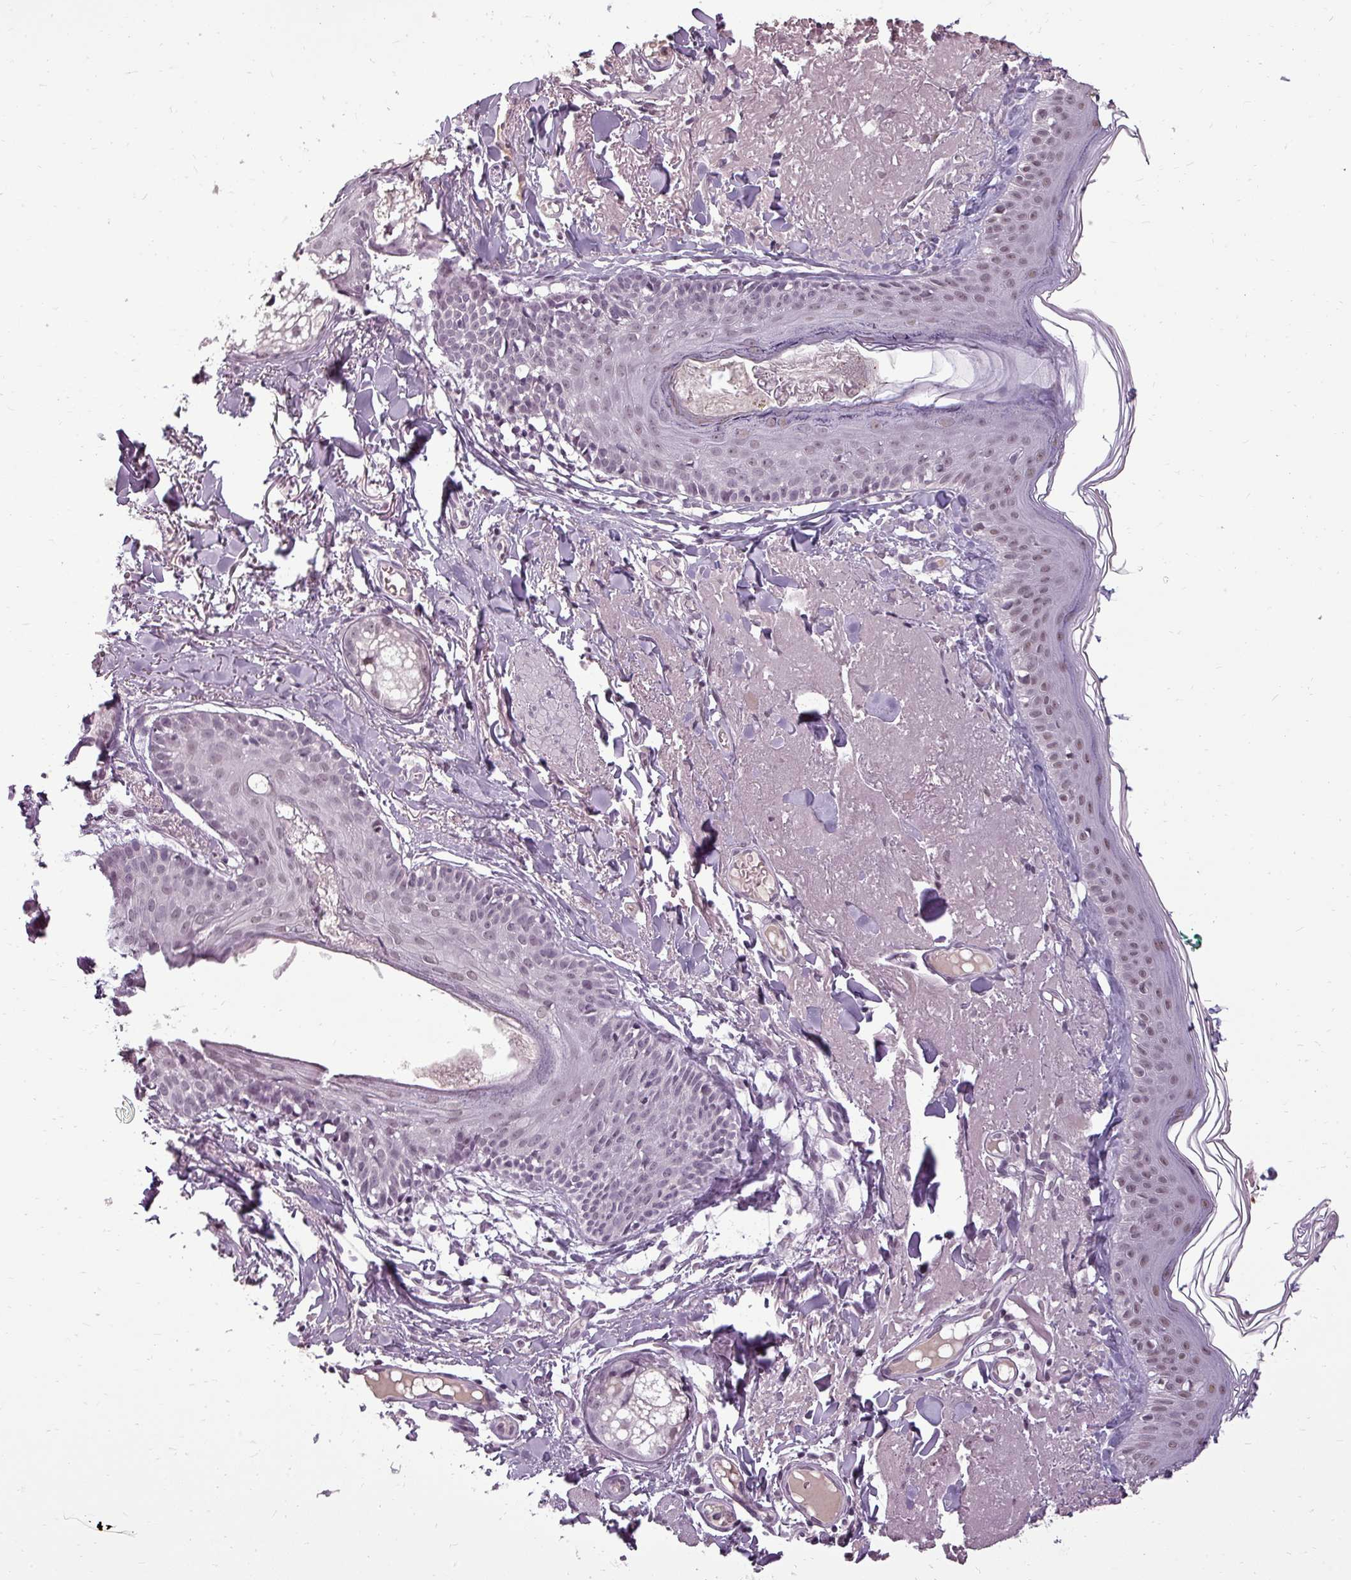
{"staining": {"intensity": "weak", "quantity": "25%-75%", "location": "nuclear"}, "tissue": "skin", "cell_type": "Fibroblasts", "image_type": "normal", "snomed": [{"axis": "morphology", "description": "Normal tissue, NOS"}, {"axis": "morphology", "description": "Malignant melanoma, NOS"}, {"axis": "topography", "description": "Skin"}], "caption": "Immunohistochemical staining of unremarkable human skin displays low levels of weak nuclear expression in about 25%-75% of fibroblasts. (brown staining indicates protein expression, while blue staining denotes nuclei).", "gene": "BCAS3", "patient": {"sex": "male", "age": 80}}